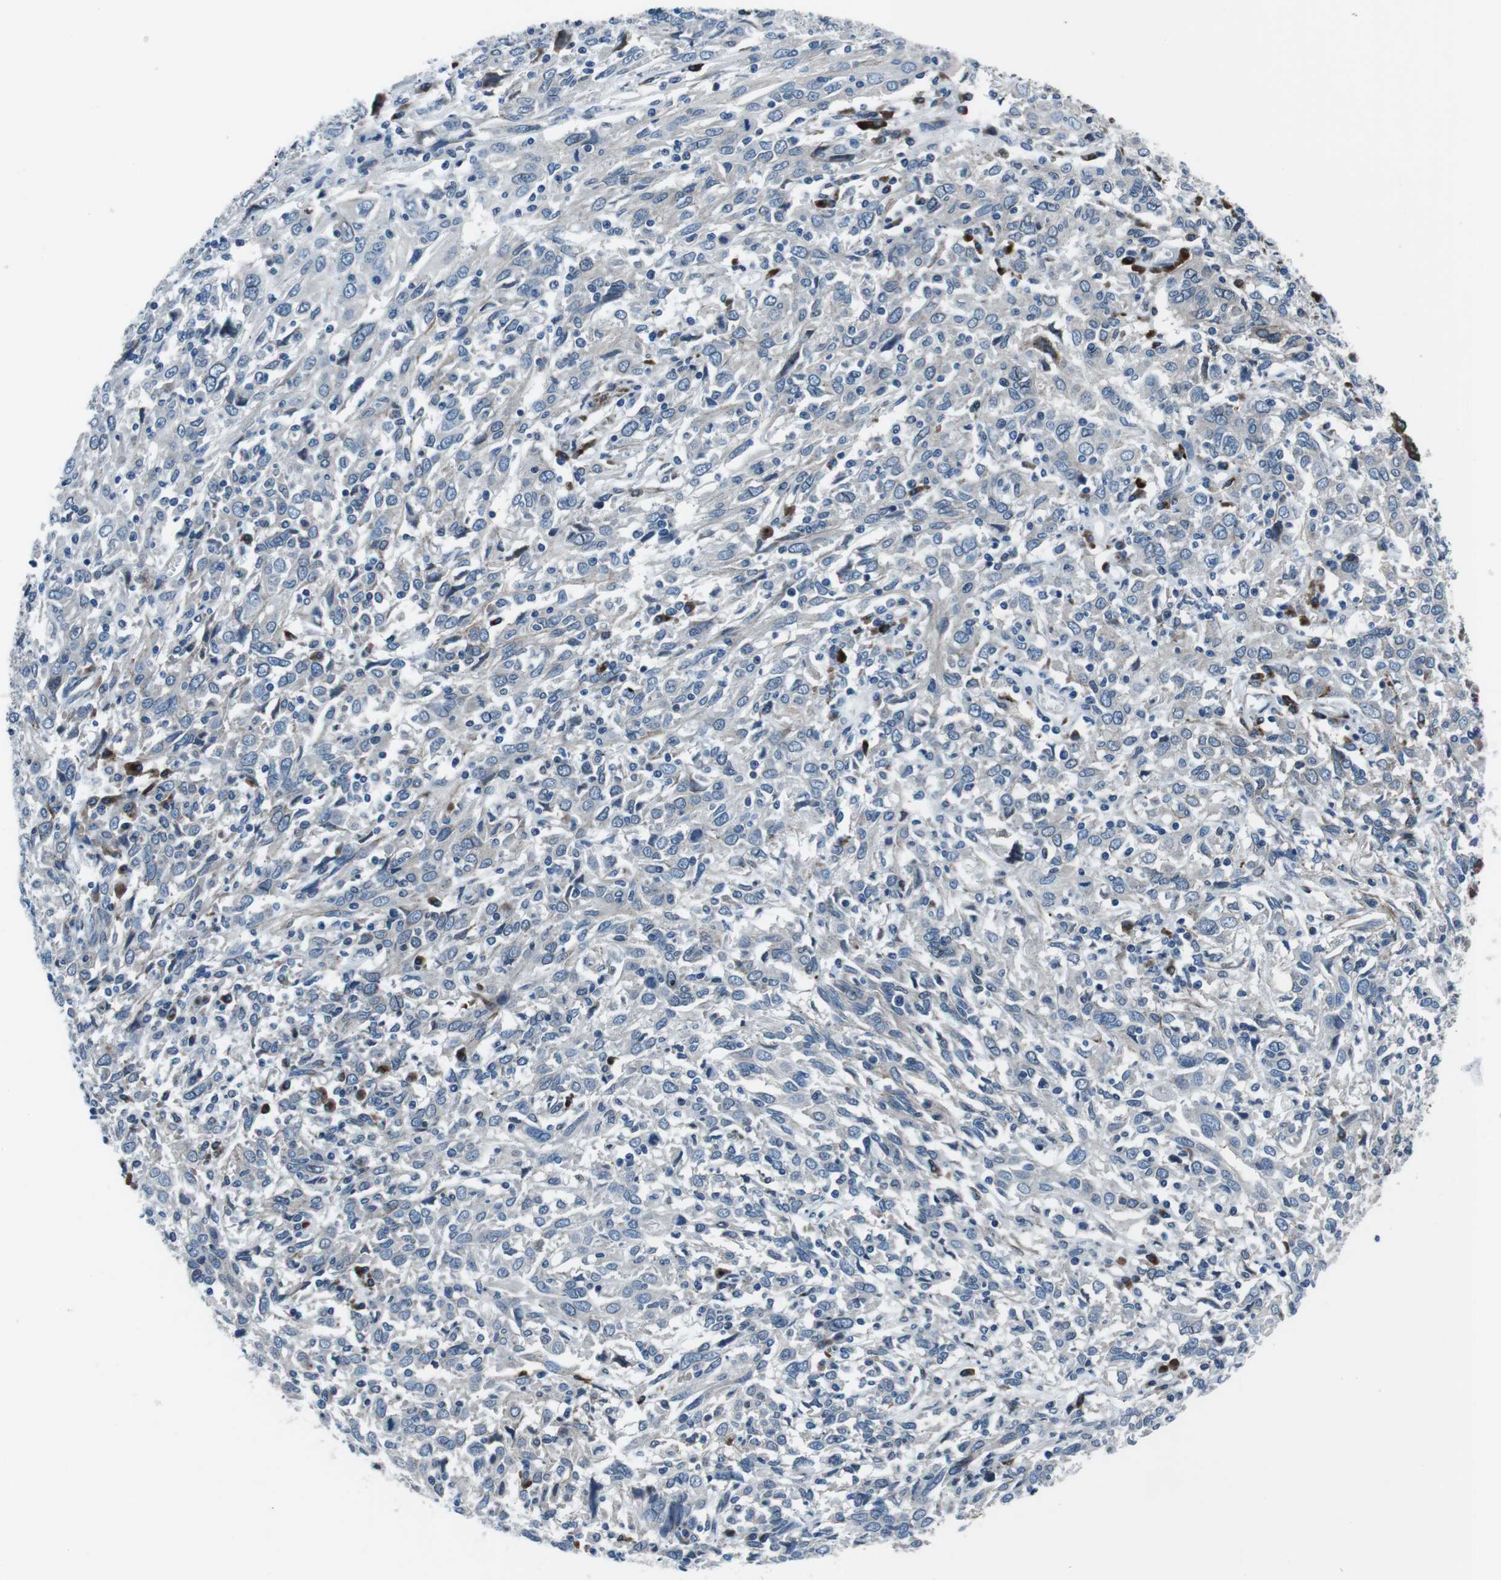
{"staining": {"intensity": "negative", "quantity": "none", "location": "none"}, "tissue": "cervical cancer", "cell_type": "Tumor cells", "image_type": "cancer", "snomed": [{"axis": "morphology", "description": "Squamous cell carcinoma, NOS"}, {"axis": "topography", "description": "Cervix"}], "caption": "This is a photomicrograph of IHC staining of cervical cancer, which shows no staining in tumor cells.", "gene": "NUCB2", "patient": {"sex": "female", "age": 46}}